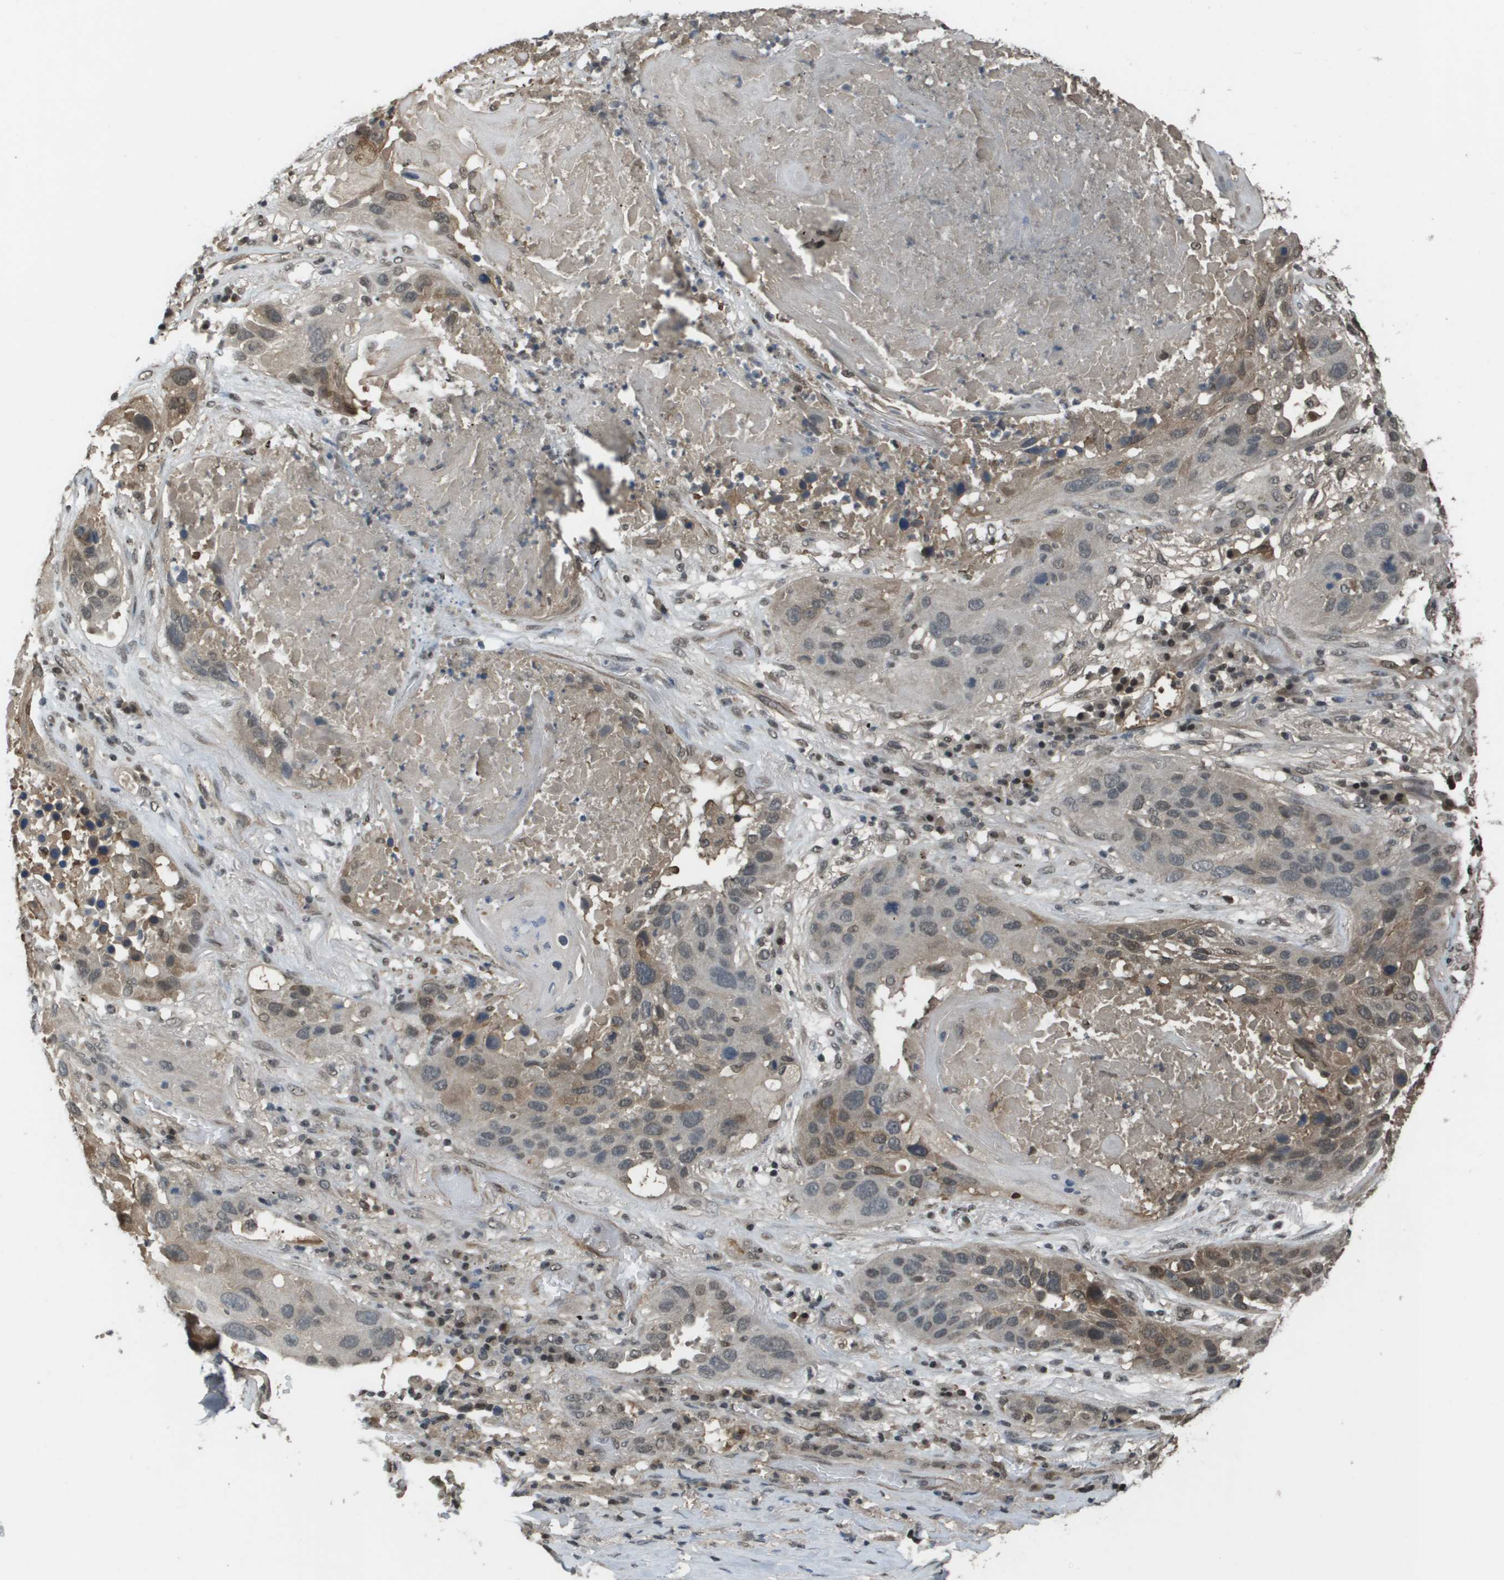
{"staining": {"intensity": "moderate", "quantity": "<25%", "location": "cytoplasmic/membranous,nuclear"}, "tissue": "lung cancer", "cell_type": "Tumor cells", "image_type": "cancer", "snomed": [{"axis": "morphology", "description": "Squamous cell carcinoma, NOS"}, {"axis": "topography", "description": "Lung"}], "caption": "A low amount of moderate cytoplasmic/membranous and nuclear staining is identified in approximately <25% of tumor cells in lung squamous cell carcinoma tissue.", "gene": "NDRG2", "patient": {"sex": "male", "age": 57}}